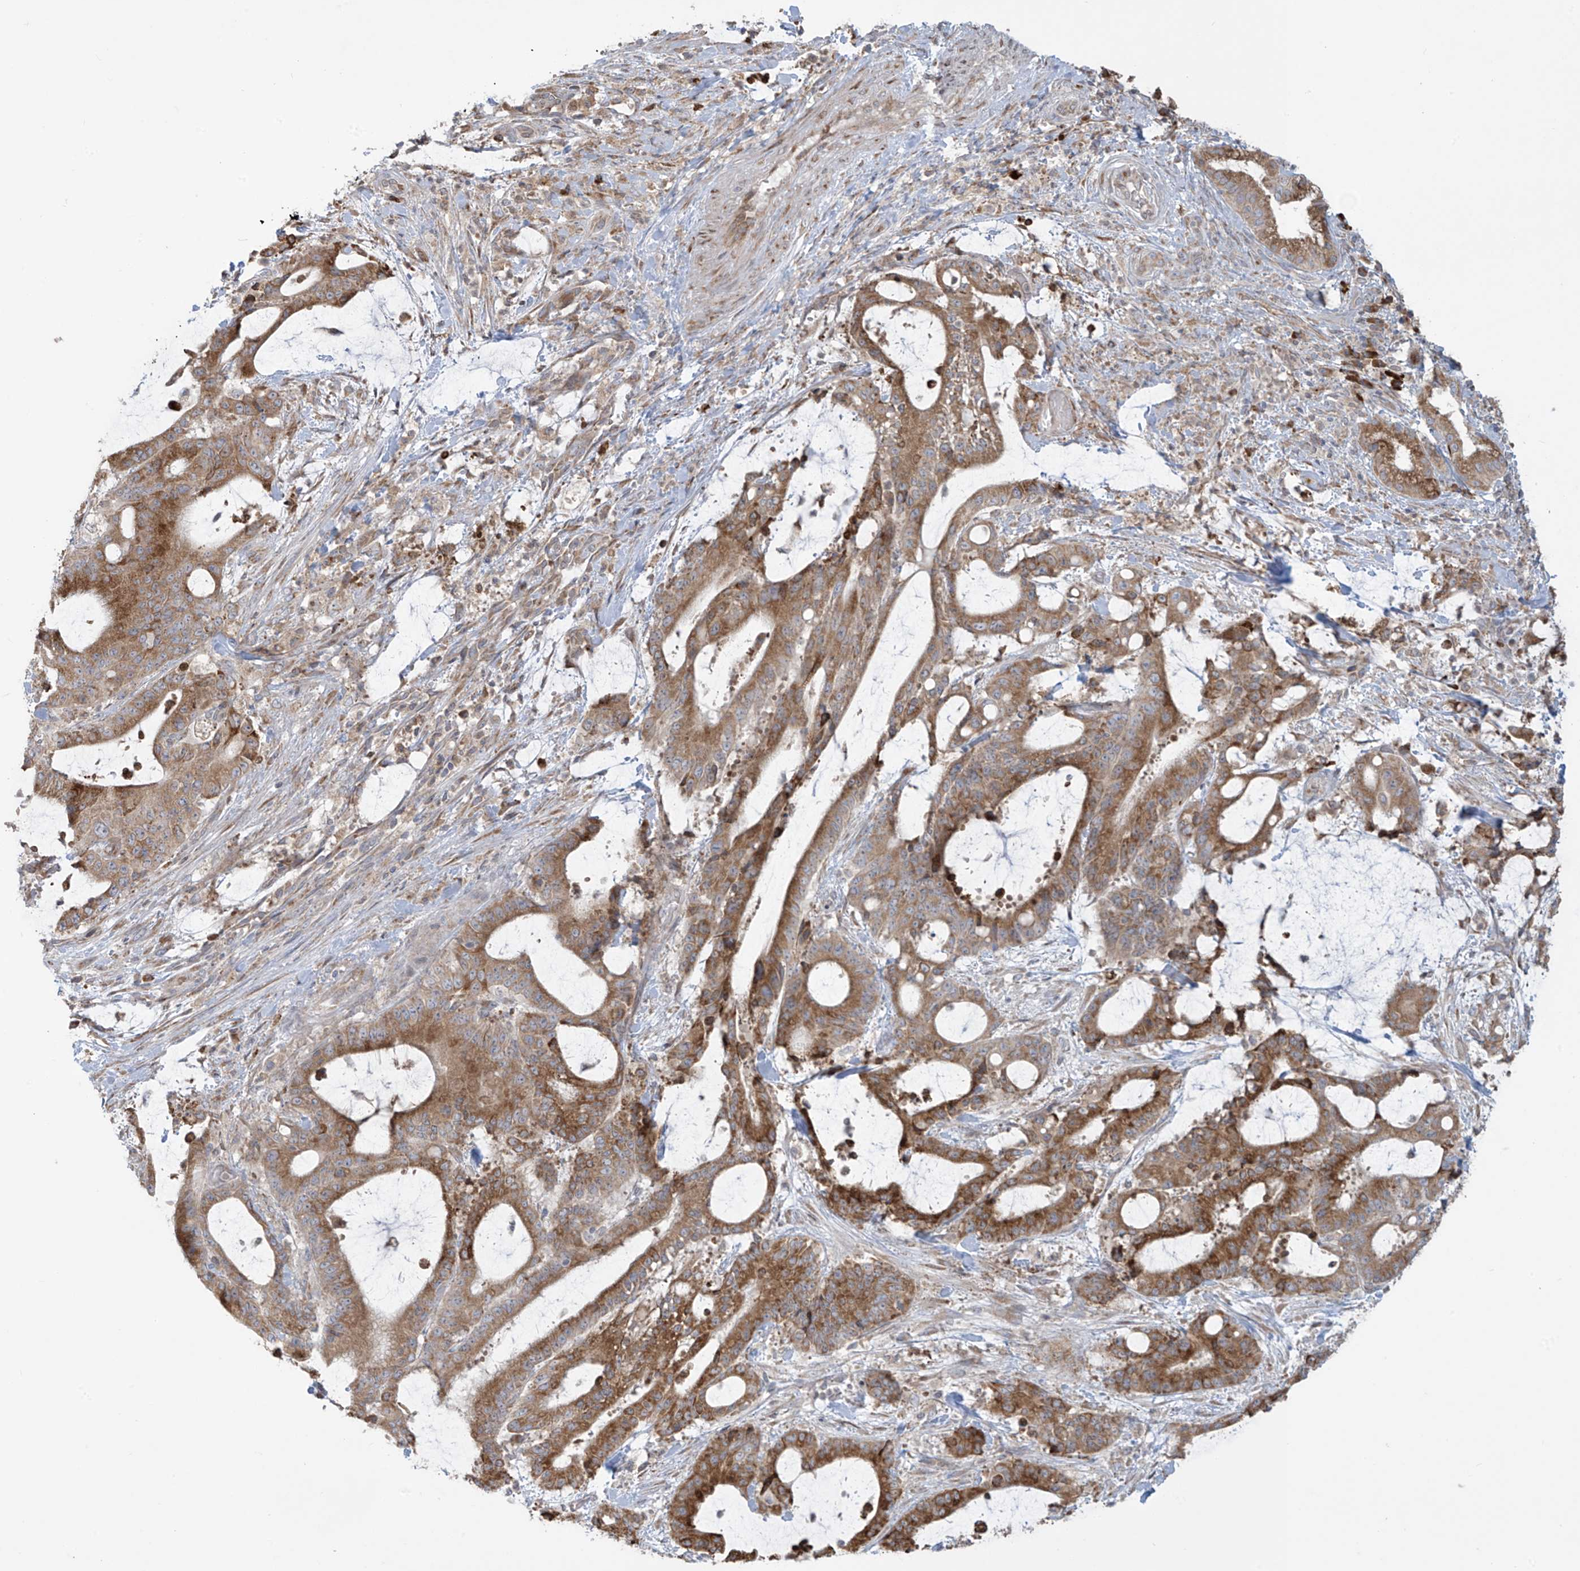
{"staining": {"intensity": "moderate", "quantity": ">75%", "location": "cytoplasmic/membranous"}, "tissue": "liver cancer", "cell_type": "Tumor cells", "image_type": "cancer", "snomed": [{"axis": "morphology", "description": "Normal tissue, NOS"}, {"axis": "morphology", "description": "Cholangiocarcinoma"}, {"axis": "topography", "description": "Liver"}, {"axis": "topography", "description": "Peripheral nerve tissue"}], "caption": "Protein positivity by immunohistochemistry displays moderate cytoplasmic/membranous staining in approximately >75% of tumor cells in cholangiocarcinoma (liver). The staining was performed using DAB (3,3'-diaminobenzidine) to visualize the protein expression in brown, while the nuclei were stained in blue with hematoxylin (Magnification: 20x).", "gene": "PPAT", "patient": {"sex": "female", "age": 73}}